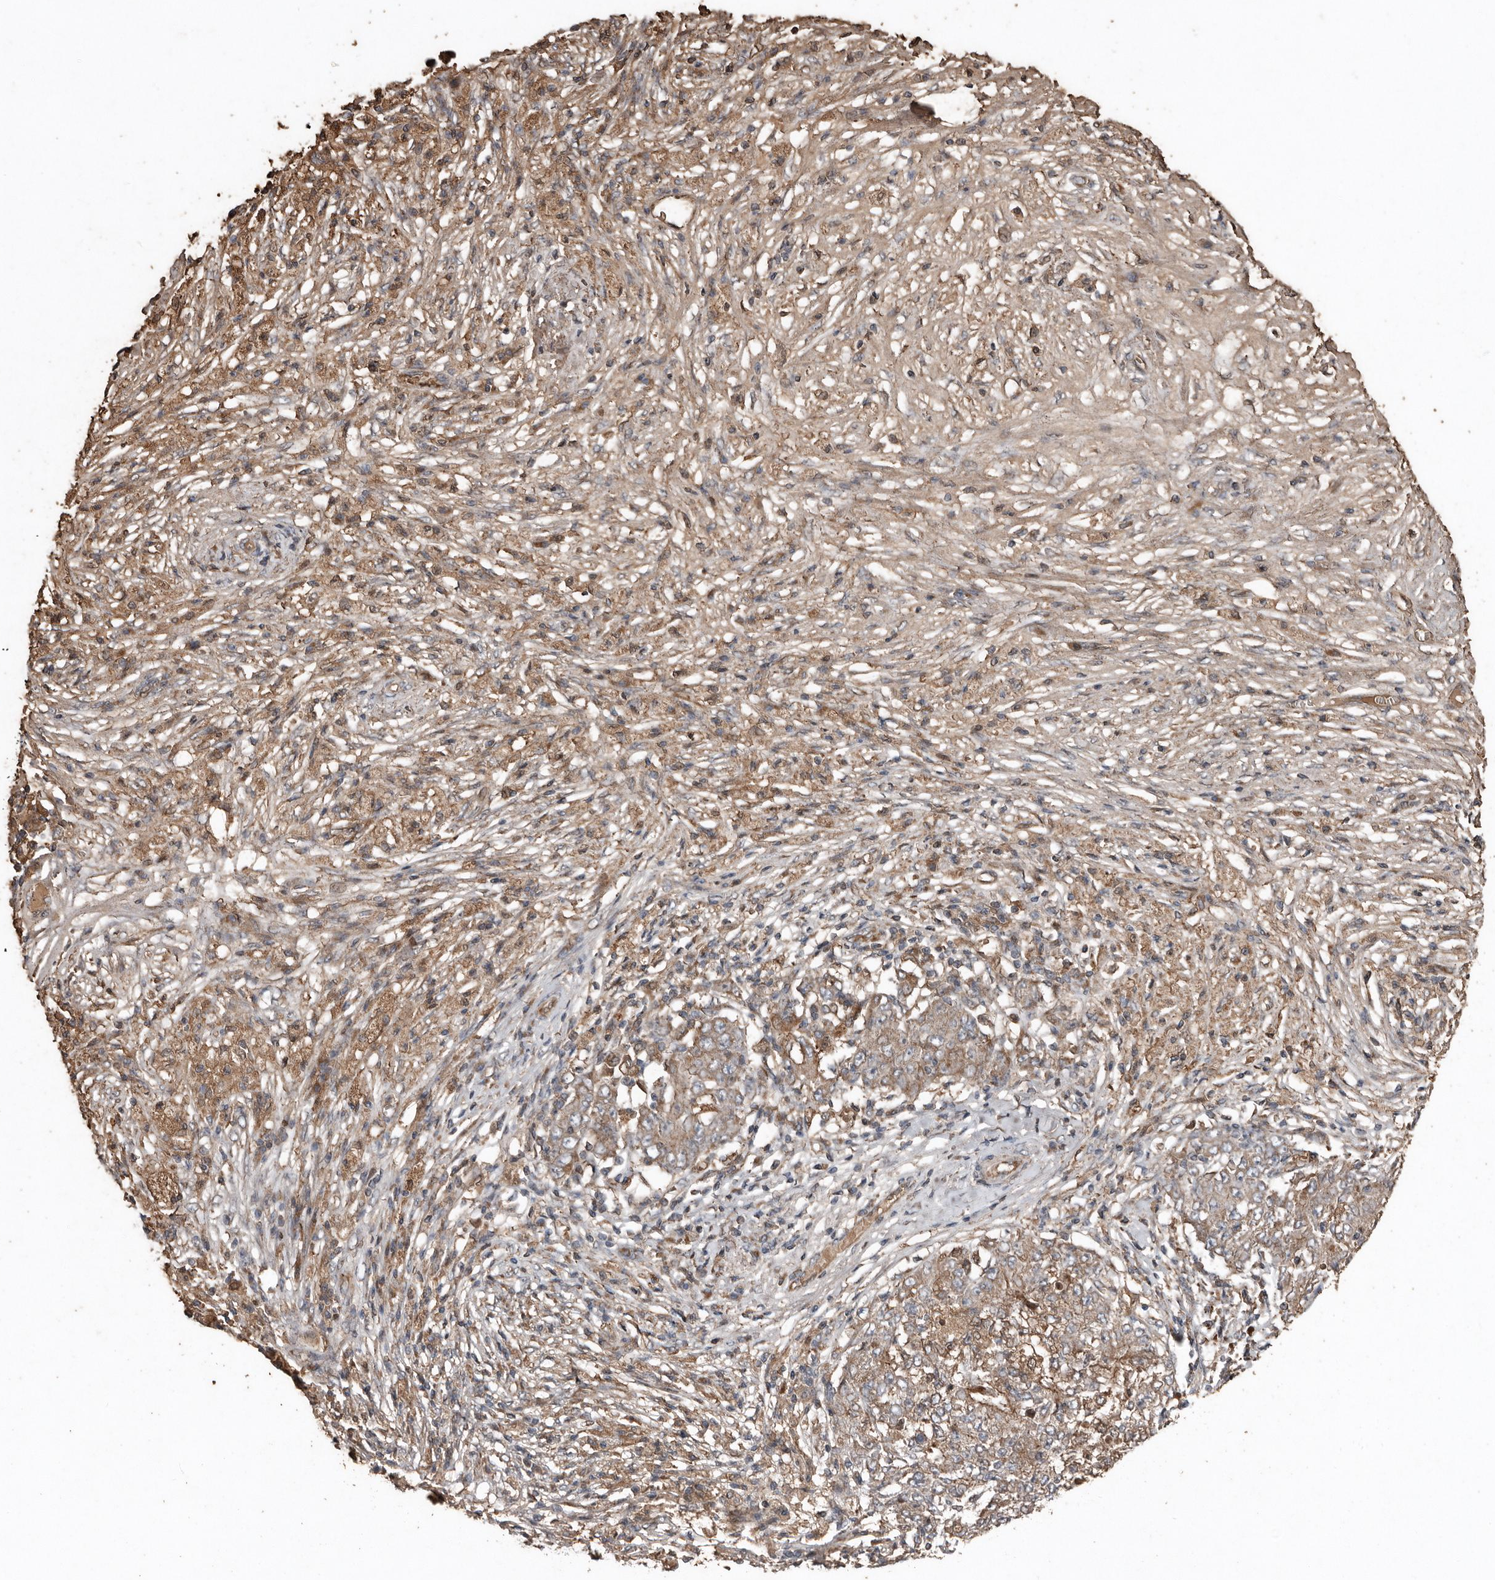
{"staining": {"intensity": "weak", "quantity": ">75%", "location": "cytoplasmic/membranous"}, "tissue": "ovarian cancer", "cell_type": "Tumor cells", "image_type": "cancer", "snomed": [{"axis": "morphology", "description": "Carcinoma, endometroid"}, {"axis": "topography", "description": "Ovary"}], "caption": "Immunohistochemistry of human ovarian endometroid carcinoma reveals low levels of weak cytoplasmic/membranous positivity in approximately >75% of tumor cells.", "gene": "RANBP17", "patient": {"sex": "female", "age": 42}}